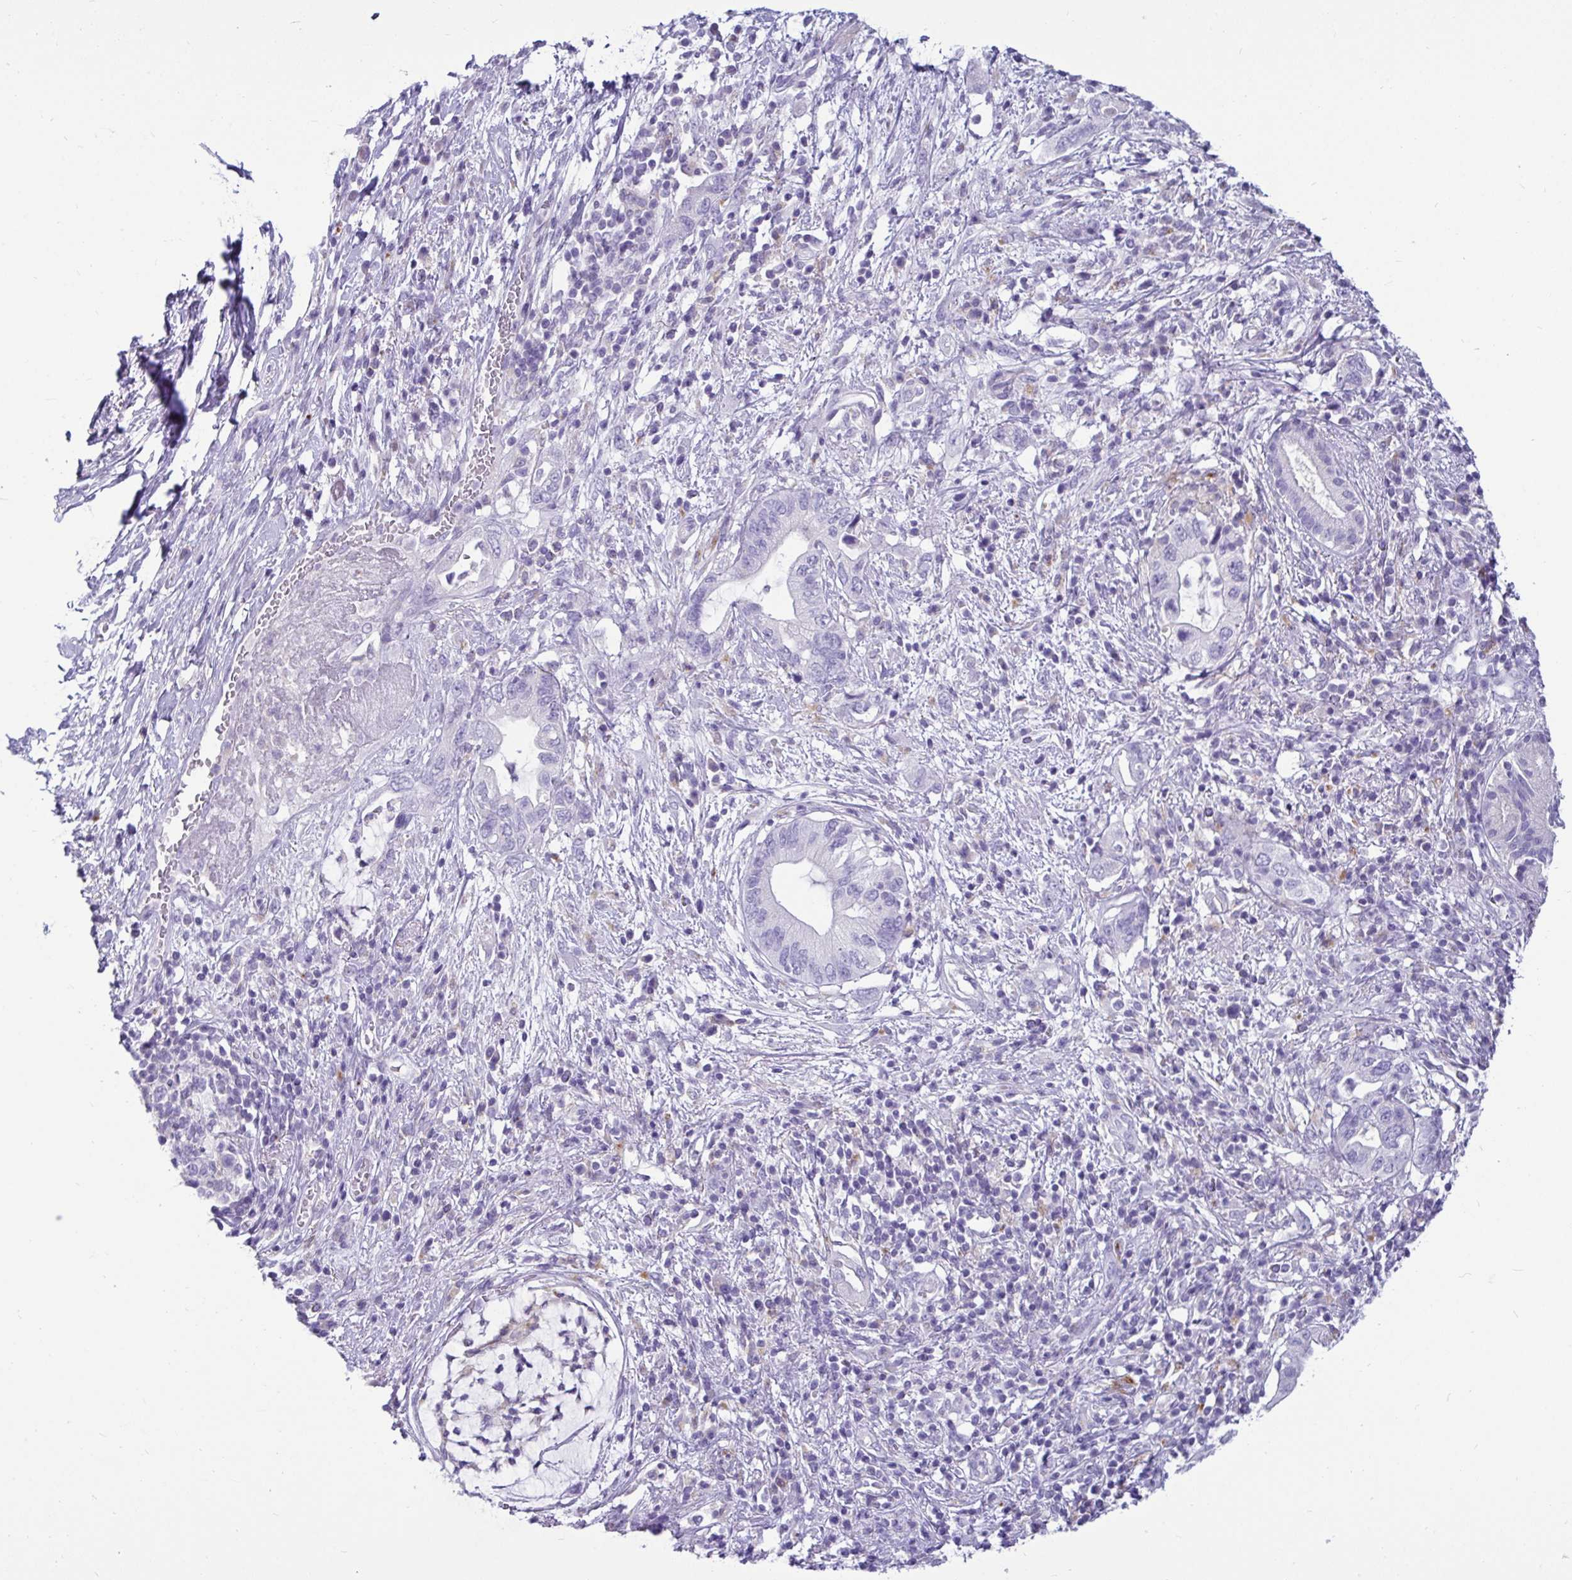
{"staining": {"intensity": "negative", "quantity": "none", "location": "none"}, "tissue": "pancreatic cancer", "cell_type": "Tumor cells", "image_type": "cancer", "snomed": [{"axis": "morphology", "description": "Adenocarcinoma, NOS"}, {"axis": "topography", "description": "Pancreas"}], "caption": "Tumor cells are negative for brown protein staining in pancreatic adenocarcinoma.", "gene": "CTSZ", "patient": {"sex": "female", "age": 72}}